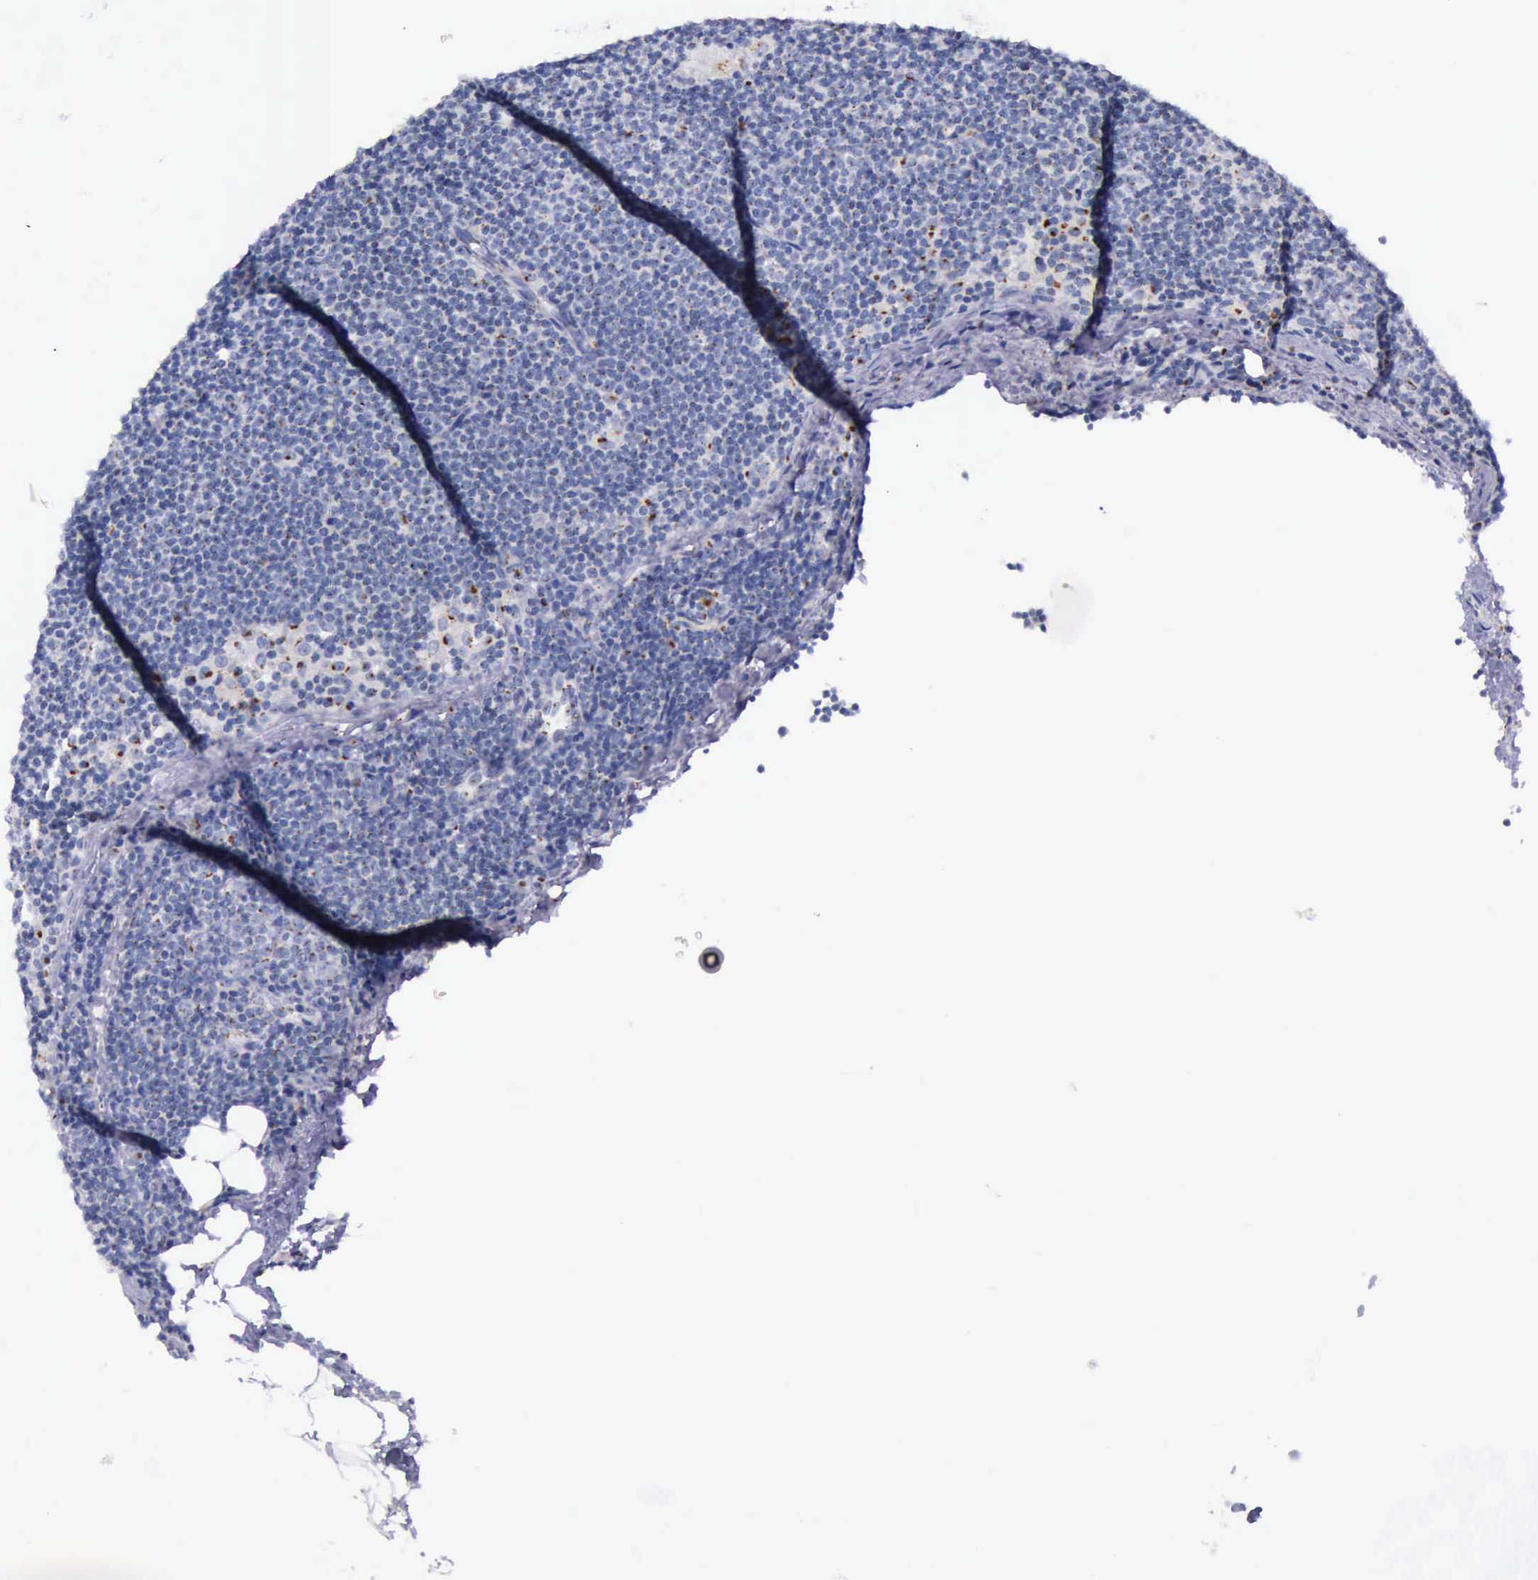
{"staining": {"intensity": "strong", "quantity": ">75%", "location": "cytoplasmic/membranous"}, "tissue": "lymphoma", "cell_type": "Tumor cells", "image_type": "cancer", "snomed": [{"axis": "morphology", "description": "Malignant lymphoma, non-Hodgkin's type, Low grade"}, {"axis": "topography", "description": "Lymph node"}], "caption": "Malignant lymphoma, non-Hodgkin's type (low-grade) tissue displays strong cytoplasmic/membranous staining in about >75% of tumor cells", "gene": "GOLGA5", "patient": {"sex": "female", "age": 69}}